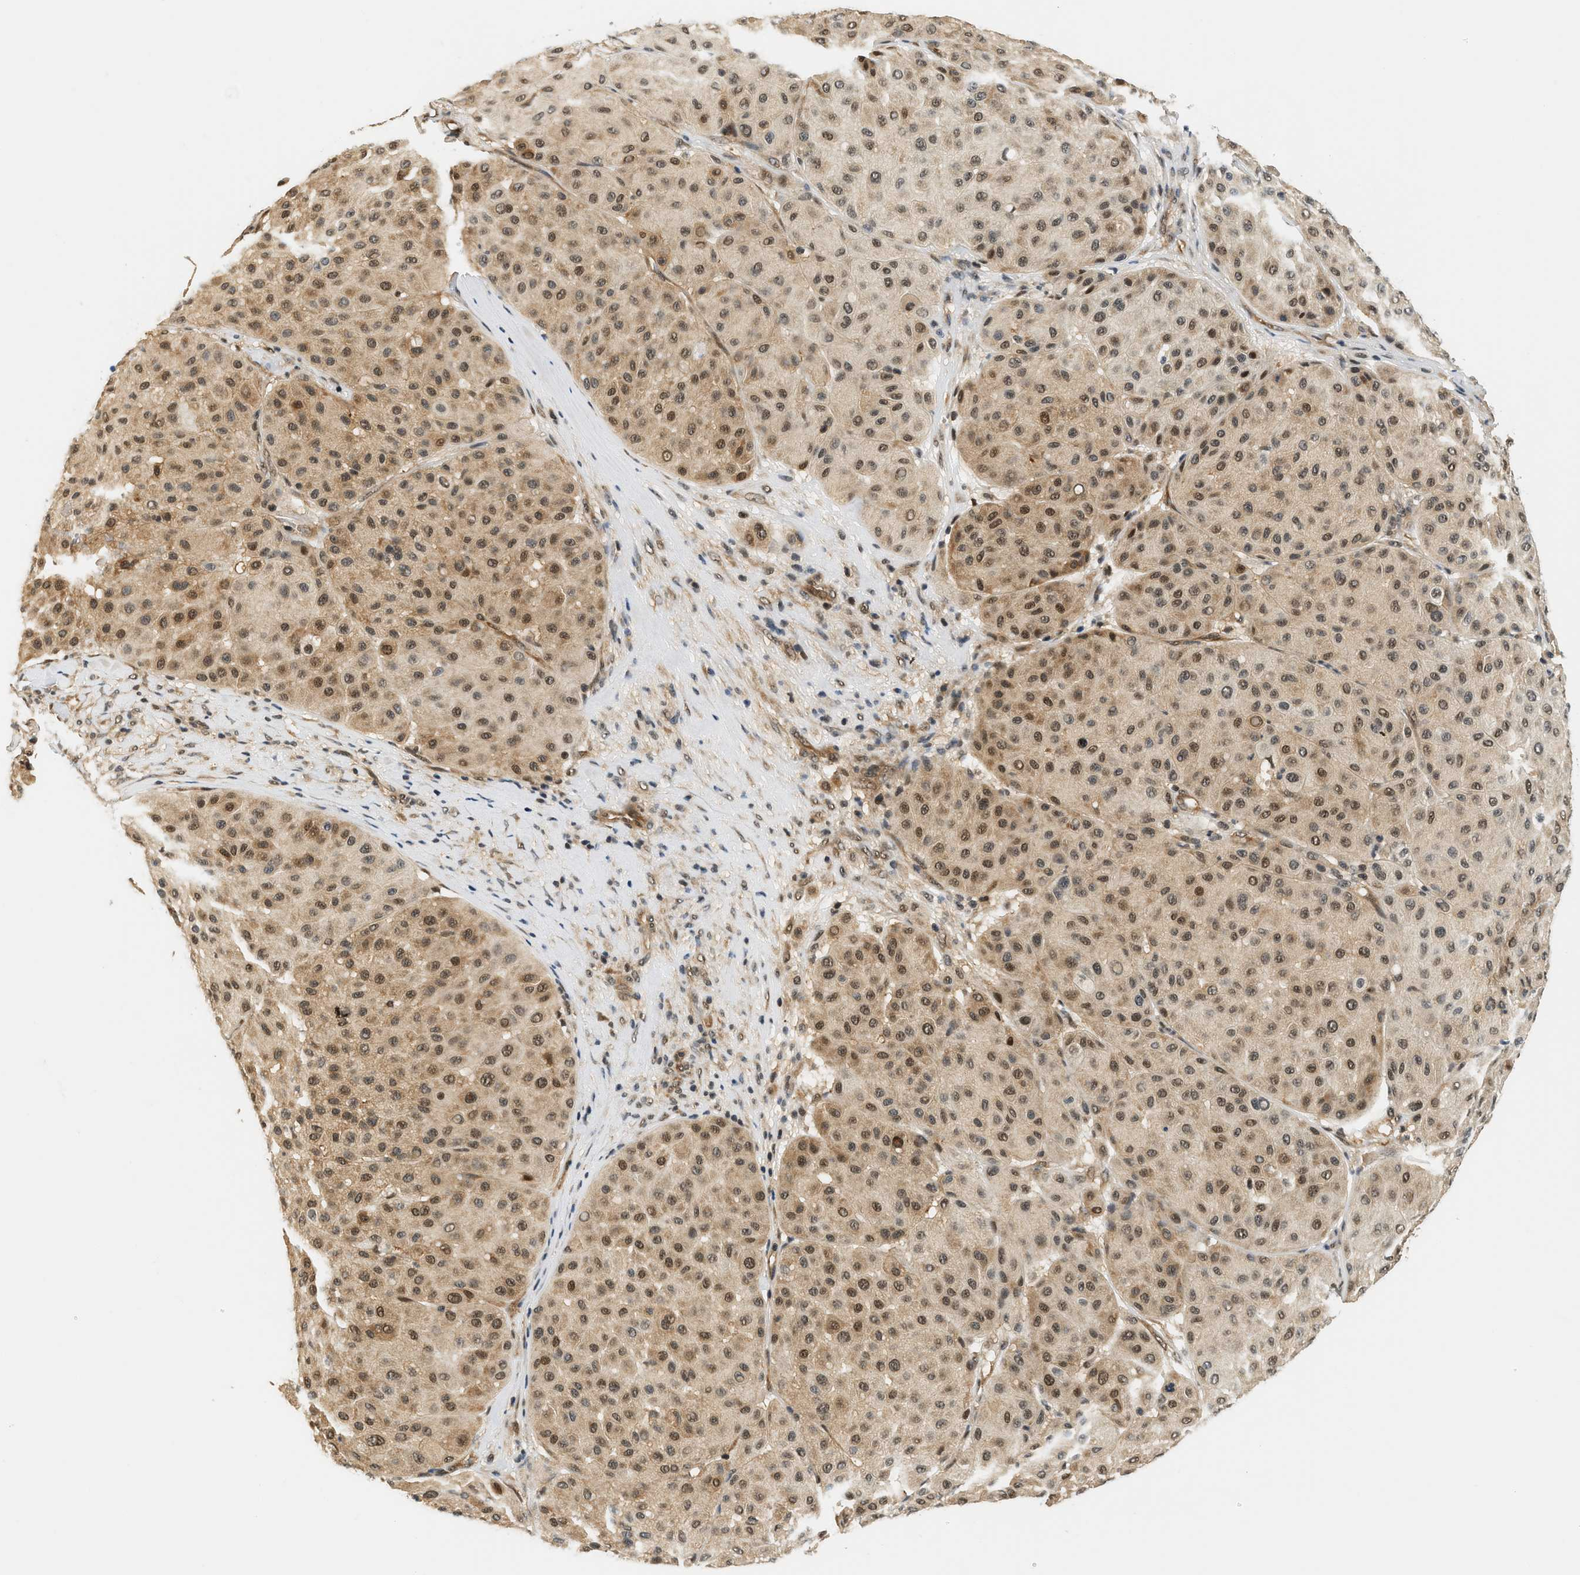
{"staining": {"intensity": "moderate", "quantity": ">75%", "location": "cytoplasmic/membranous,nuclear"}, "tissue": "melanoma", "cell_type": "Tumor cells", "image_type": "cancer", "snomed": [{"axis": "morphology", "description": "Normal tissue, NOS"}, {"axis": "morphology", "description": "Malignant melanoma, Metastatic site"}, {"axis": "topography", "description": "Skin"}], "caption": "The immunohistochemical stain shows moderate cytoplasmic/membranous and nuclear staining in tumor cells of melanoma tissue.", "gene": "PSMD3", "patient": {"sex": "male", "age": 41}}